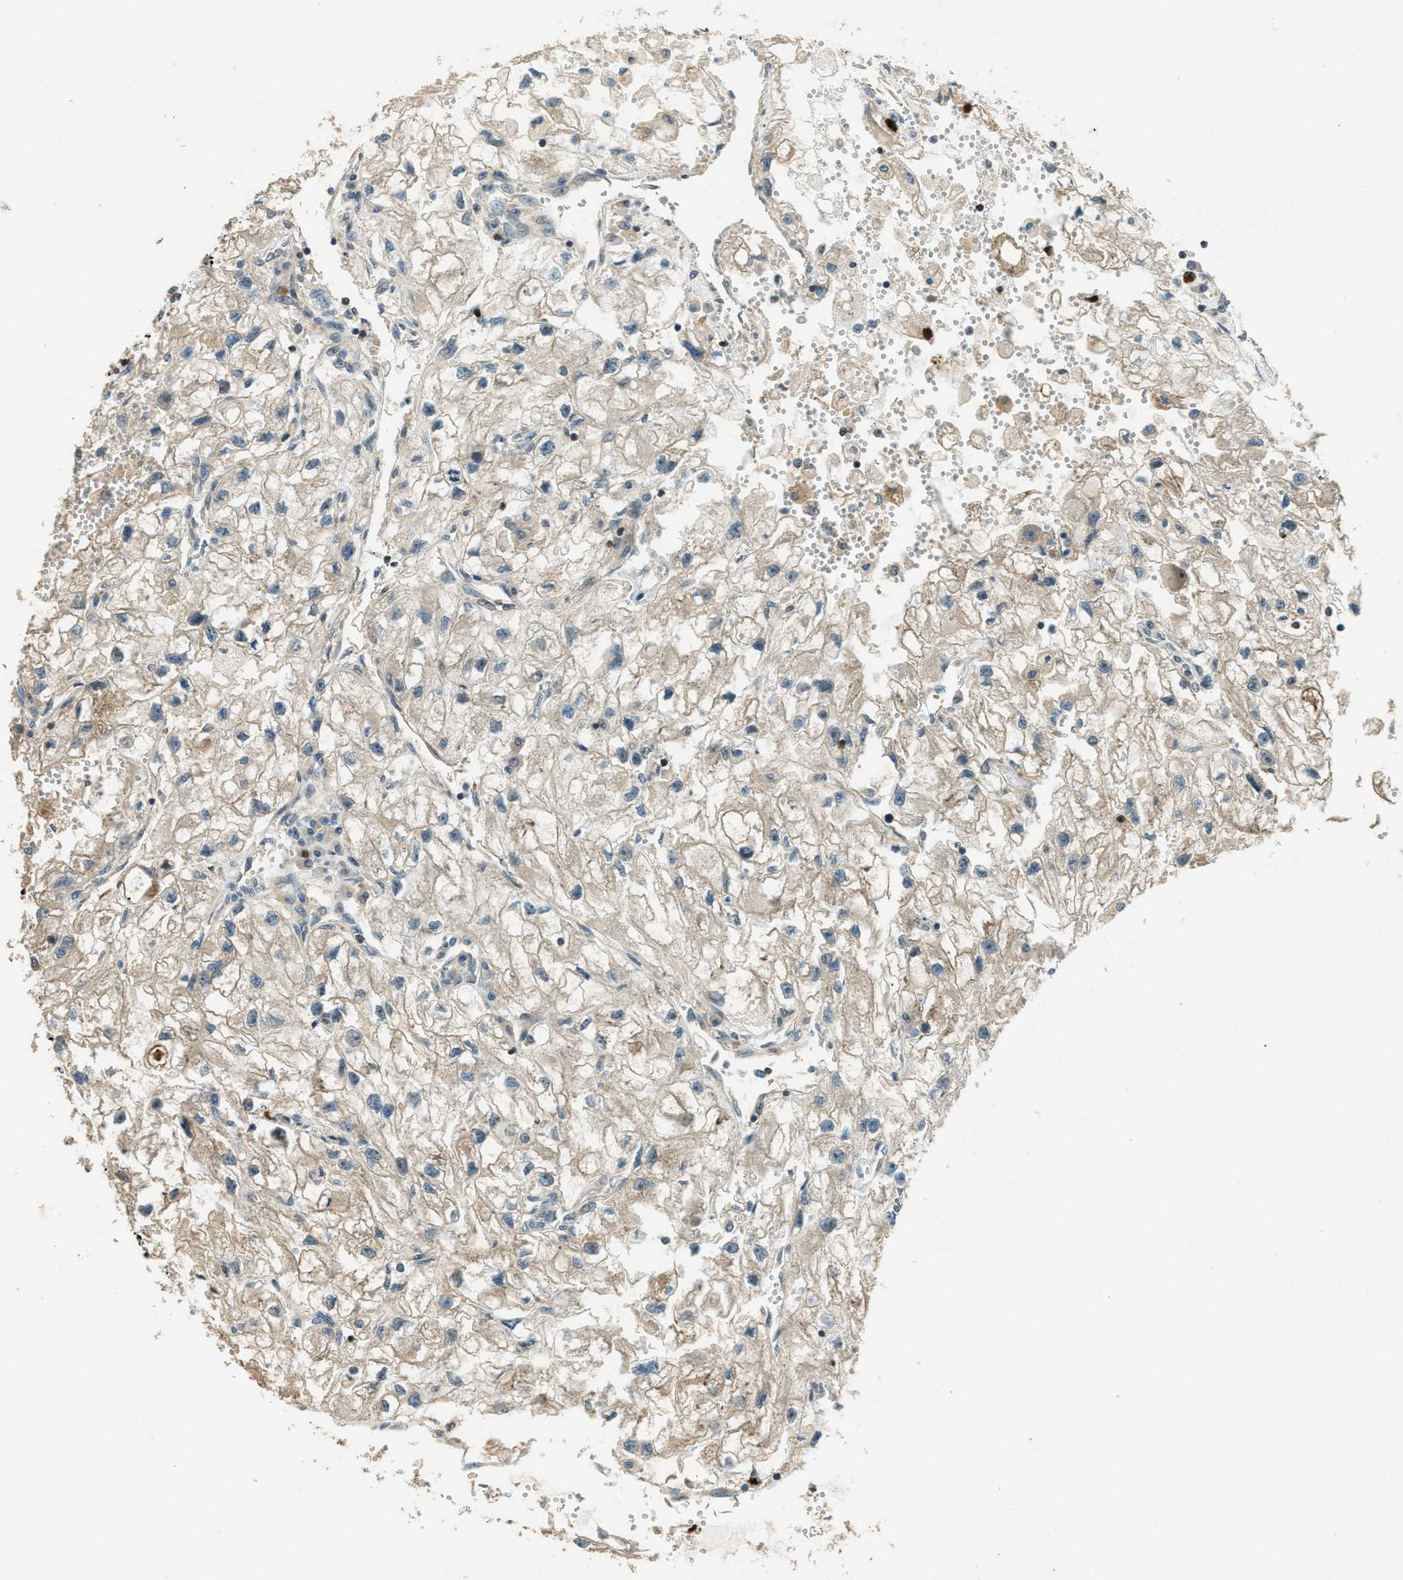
{"staining": {"intensity": "weak", "quantity": ">75%", "location": "cytoplasmic/membranous"}, "tissue": "renal cancer", "cell_type": "Tumor cells", "image_type": "cancer", "snomed": [{"axis": "morphology", "description": "Adenocarcinoma, NOS"}, {"axis": "topography", "description": "Kidney"}], "caption": "Tumor cells demonstrate low levels of weak cytoplasmic/membranous expression in about >75% of cells in adenocarcinoma (renal). (brown staining indicates protein expression, while blue staining denotes nuclei).", "gene": "PTPN23", "patient": {"sex": "female", "age": 70}}